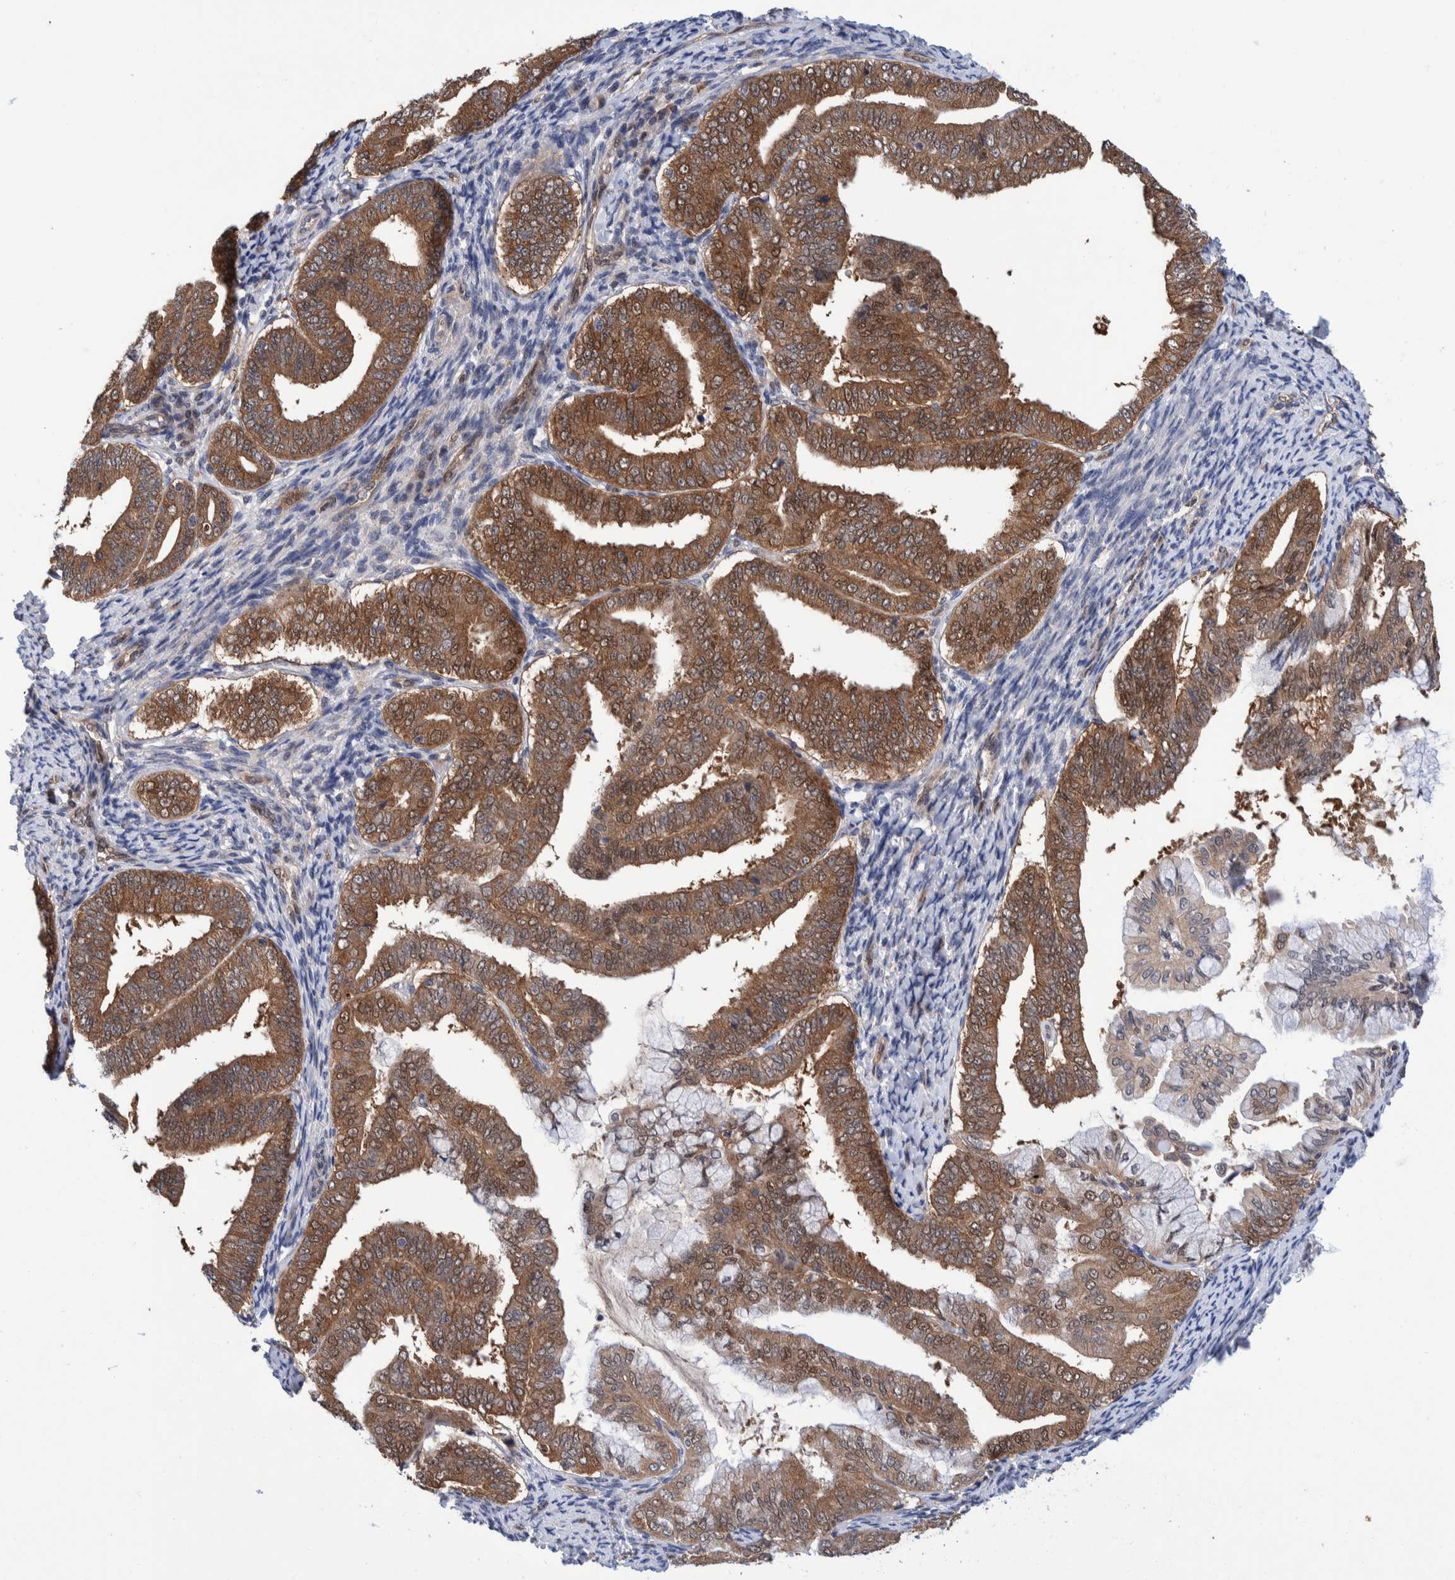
{"staining": {"intensity": "moderate", "quantity": ">75%", "location": "cytoplasmic/membranous"}, "tissue": "endometrial cancer", "cell_type": "Tumor cells", "image_type": "cancer", "snomed": [{"axis": "morphology", "description": "Adenocarcinoma, NOS"}, {"axis": "topography", "description": "Endometrium"}], "caption": "A micrograph of human endometrial cancer (adenocarcinoma) stained for a protein reveals moderate cytoplasmic/membranous brown staining in tumor cells. The staining was performed using DAB (3,3'-diaminobenzidine) to visualize the protein expression in brown, while the nuclei were stained in blue with hematoxylin (Magnification: 20x).", "gene": "PFAS", "patient": {"sex": "female", "age": 63}}